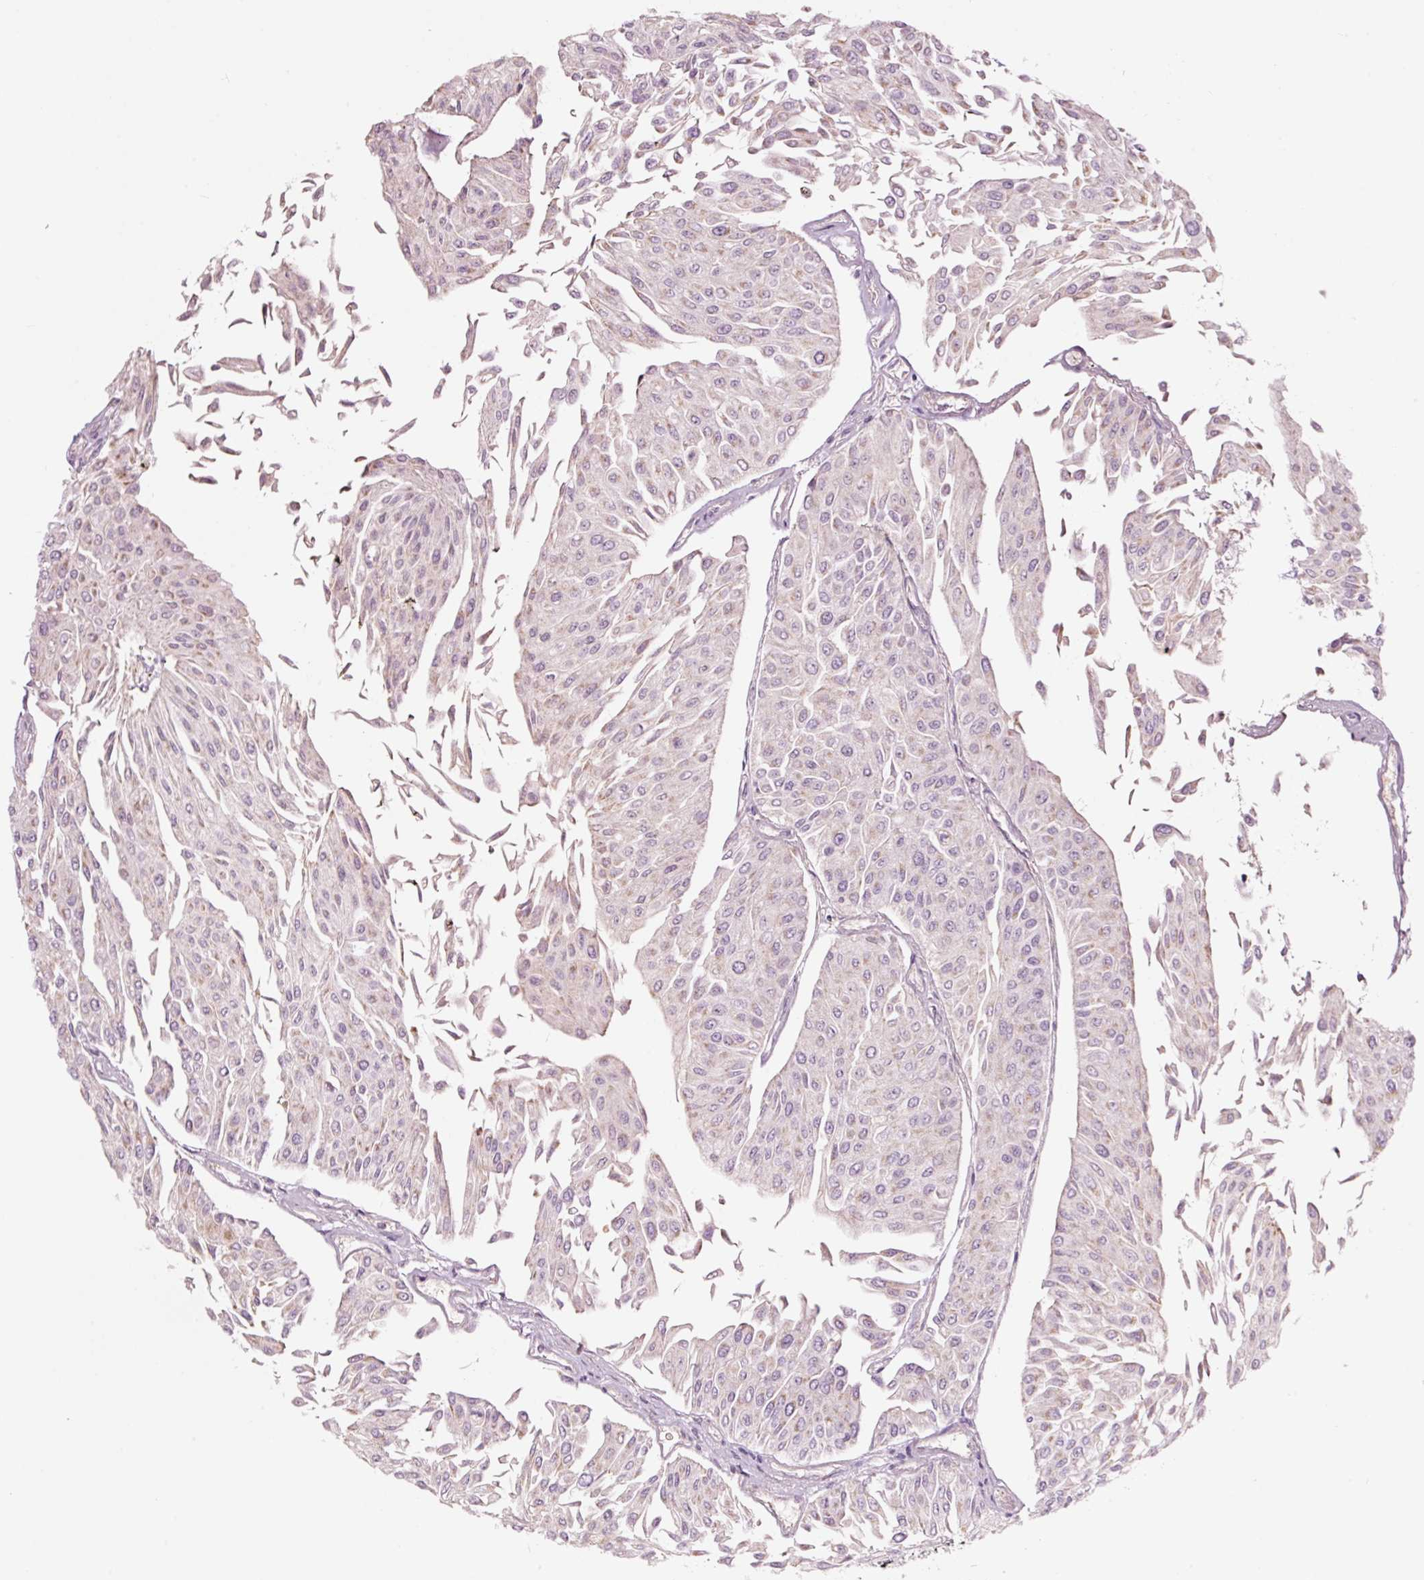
{"staining": {"intensity": "weak", "quantity": "25%-75%", "location": "cytoplasmic/membranous"}, "tissue": "urothelial cancer", "cell_type": "Tumor cells", "image_type": "cancer", "snomed": [{"axis": "morphology", "description": "Urothelial carcinoma, Low grade"}, {"axis": "topography", "description": "Urinary bladder"}], "caption": "The histopathology image exhibits immunohistochemical staining of urothelial cancer. There is weak cytoplasmic/membranous staining is appreciated in approximately 25%-75% of tumor cells. (brown staining indicates protein expression, while blue staining denotes nuclei).", "gene": "LDHAL6B", "patient": {"sex": "male", "age": 67}}